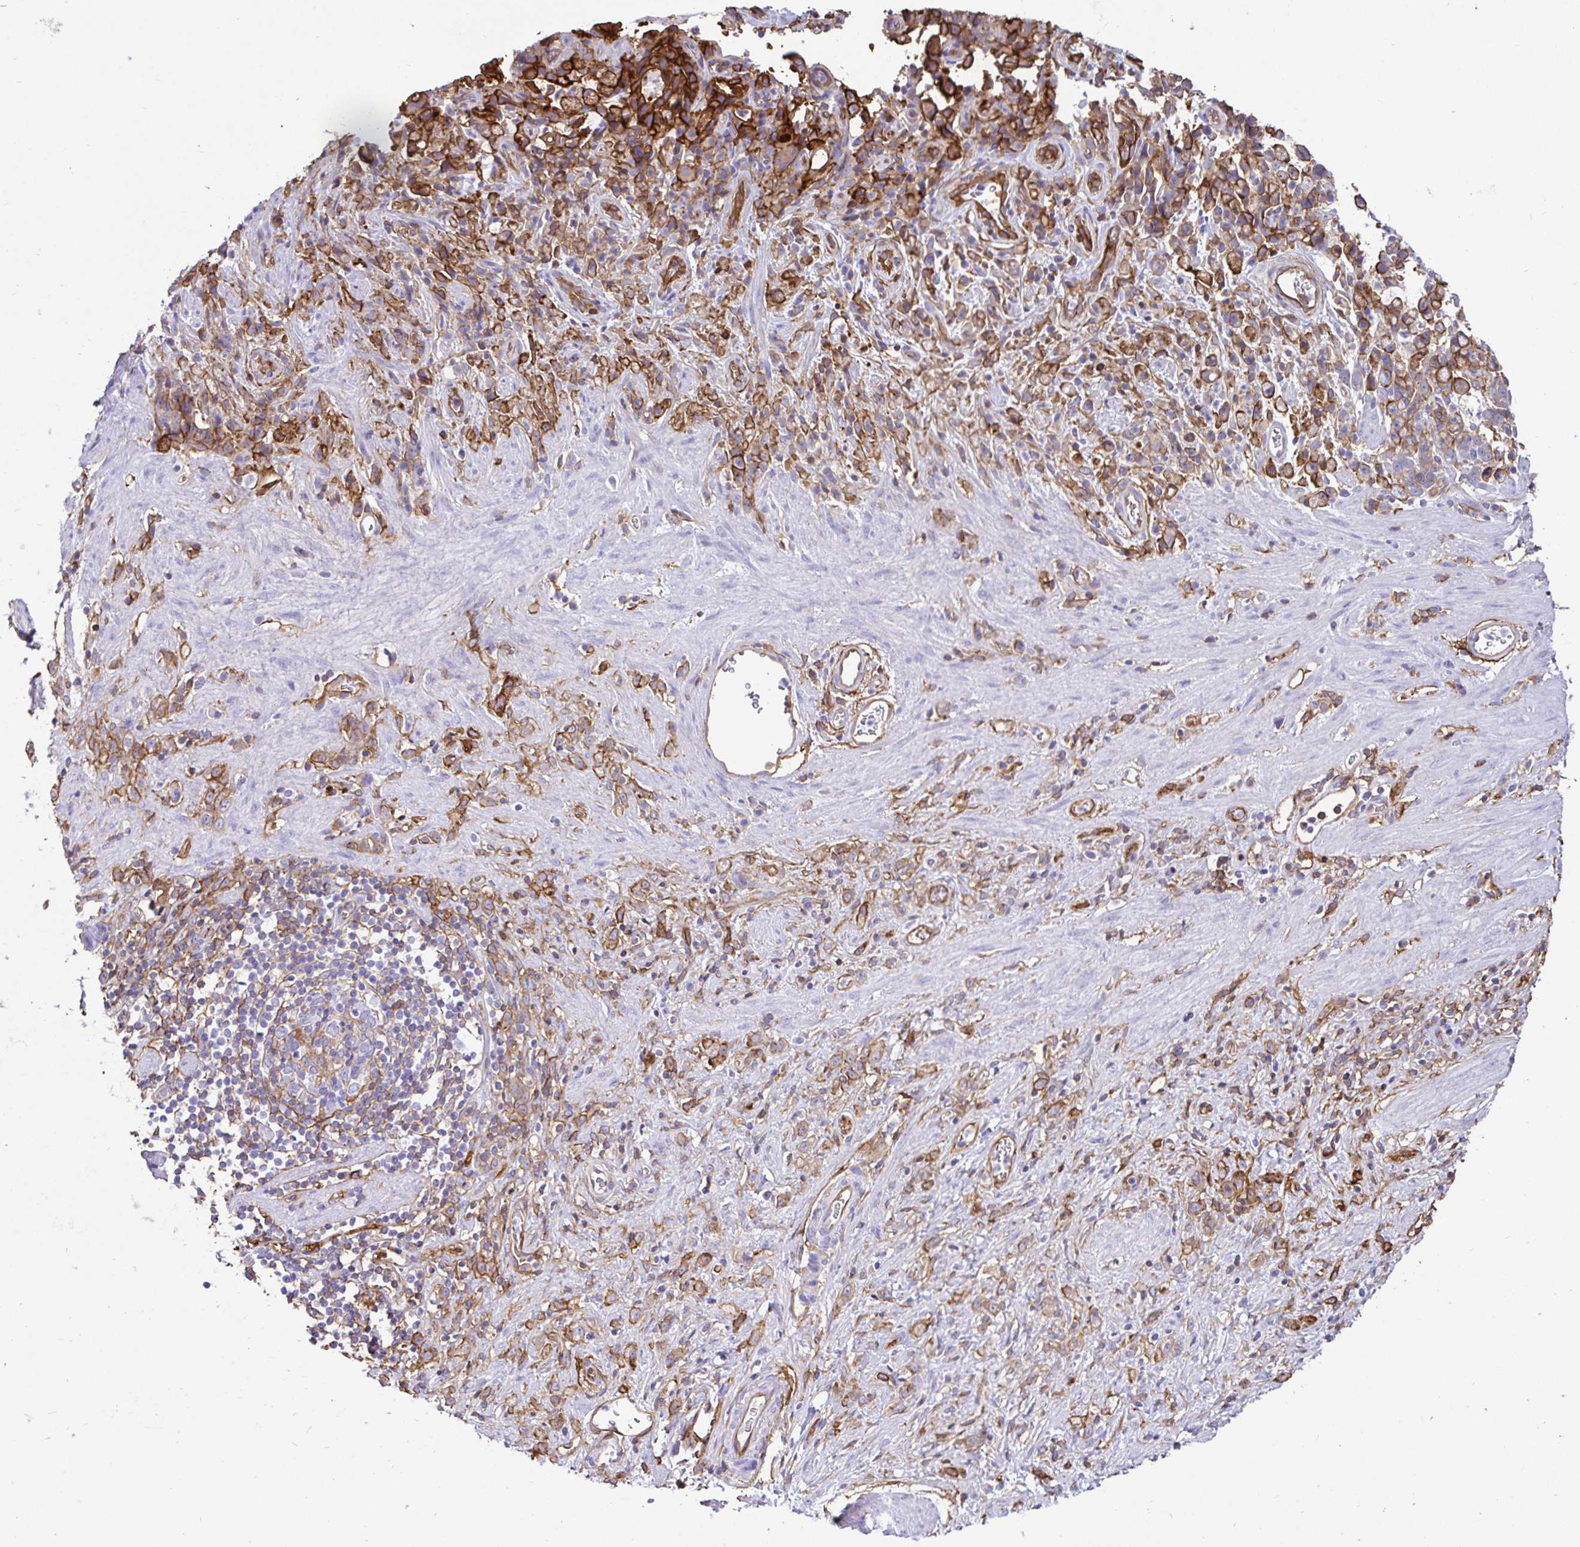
{"staining": {"intensity": "moderate", "quantity": ">75%", "location": "cytoplasmic/membranous"}, "tissue": "stomach cancer", "cell_type": "Tumor cells", "image_type": "cancer", "snomed": [{"axis": "morphology", "description": "Adenocarcinoma, NOS"}, {"axis": "topography", "description": "Stomach"}], "caption": "The histopathology image shows a brown stain indicating the presence of a protein in the cytoplasmic/membranous of tumor cells in stomach adenocarcinoma. (Stains: DAB (3,3'-diaminobenzidine) in brown, nuclei in blue, Microscopy: brightfield microscopy at high magnification).", "gene": "ANXA2", "patient": {"sex": "female", "age": 60}}